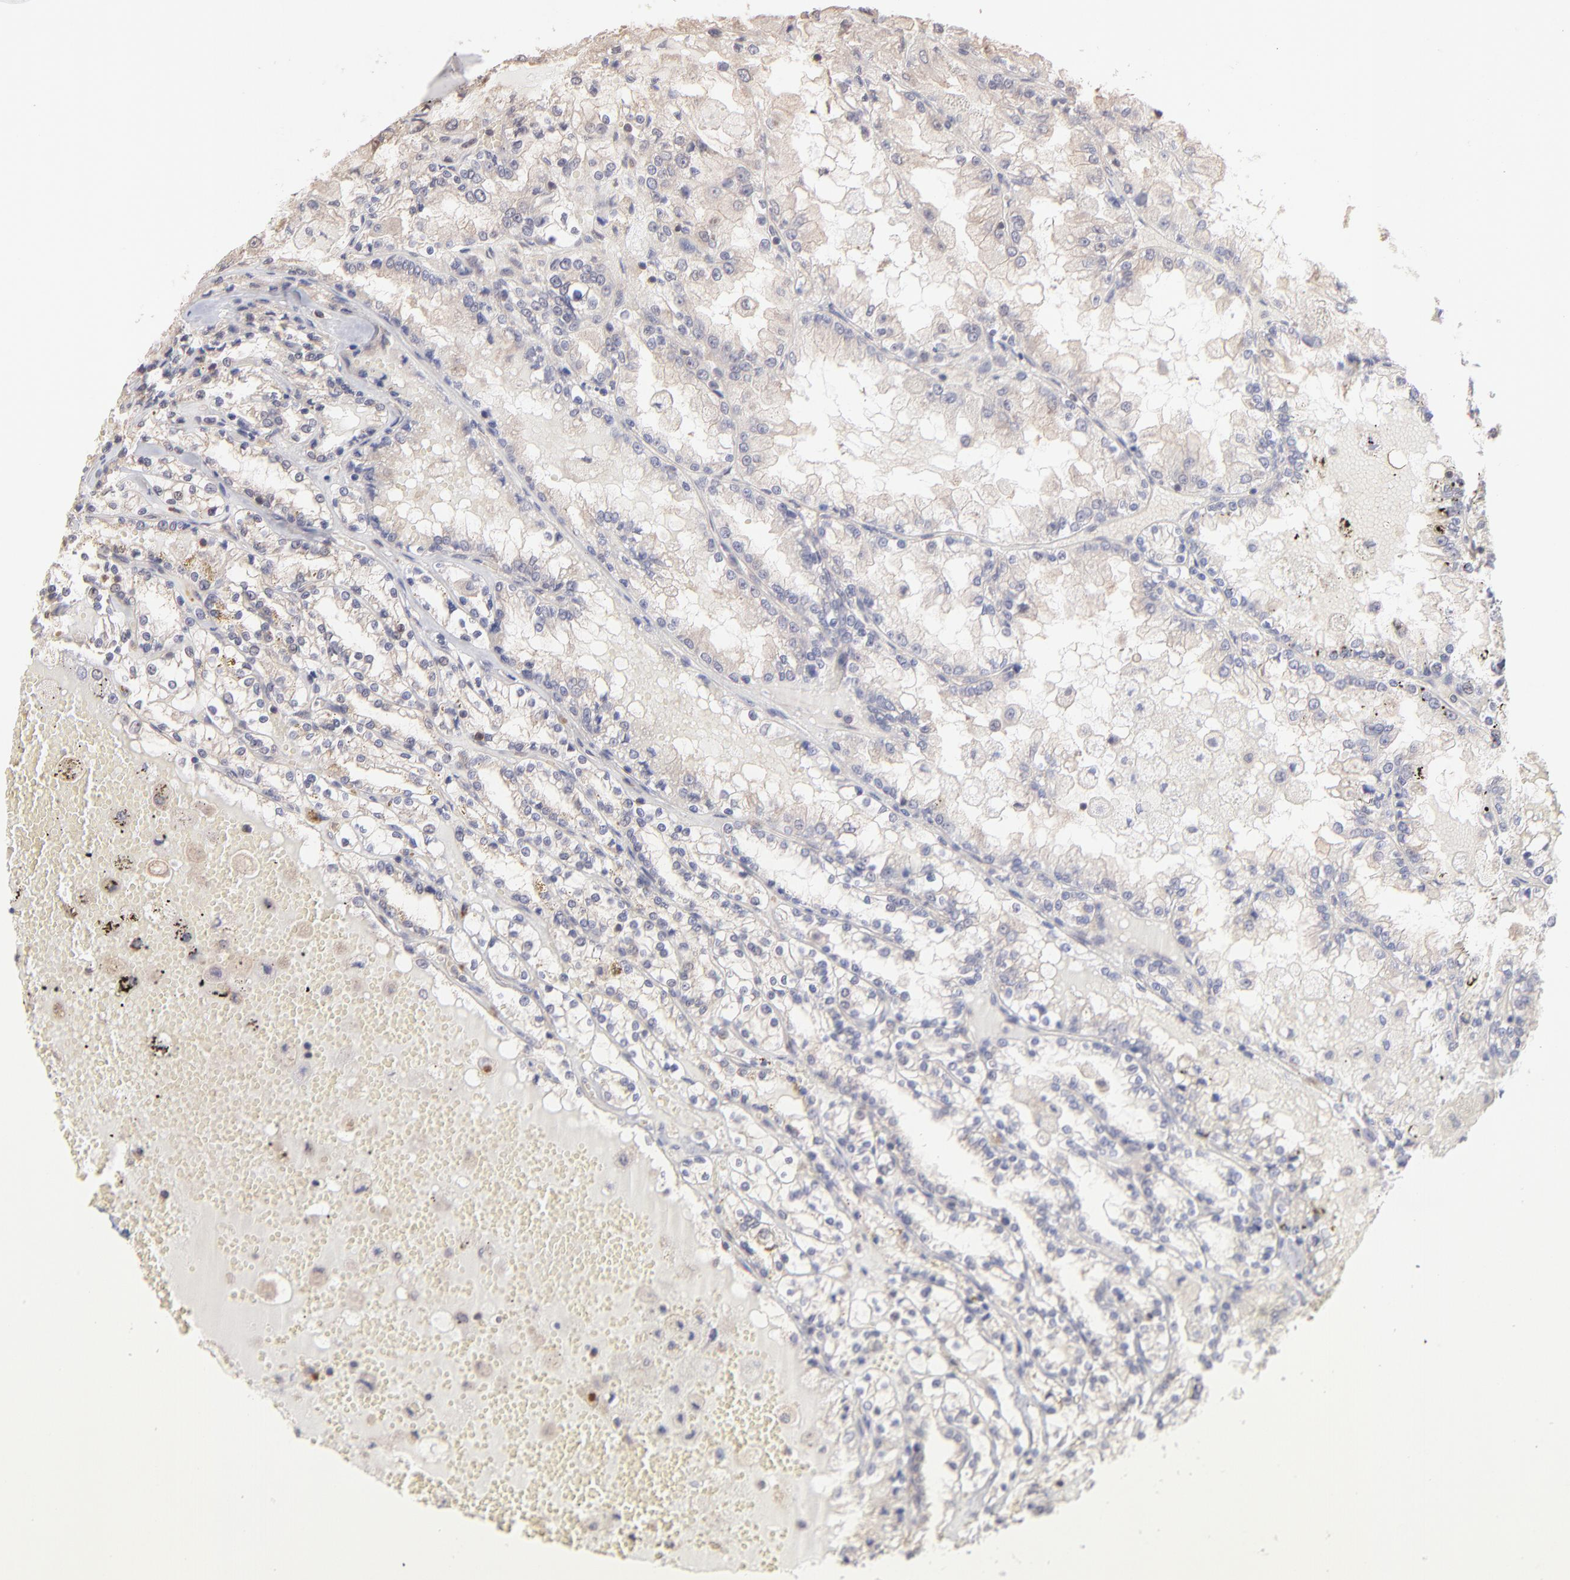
{"staining": {"intensity": "negative", "quantity": "none", "location": "none"}, "tissue": "renal cancer", "cell_type": "Tumor cells", "image_type": "cancer", "snomed": [{"axis": "morphology", "description": "Adenocarcinoma, NOS"}, {"axis": "topography", "description": "Kidney"}], "caption": "DAB immunohistochemical staining of adenocarcinoma (renal) reveals no significant expression in tumor cells.", "gene": "MAP2K2", "patient": {"sex": "female", "age": 56}}